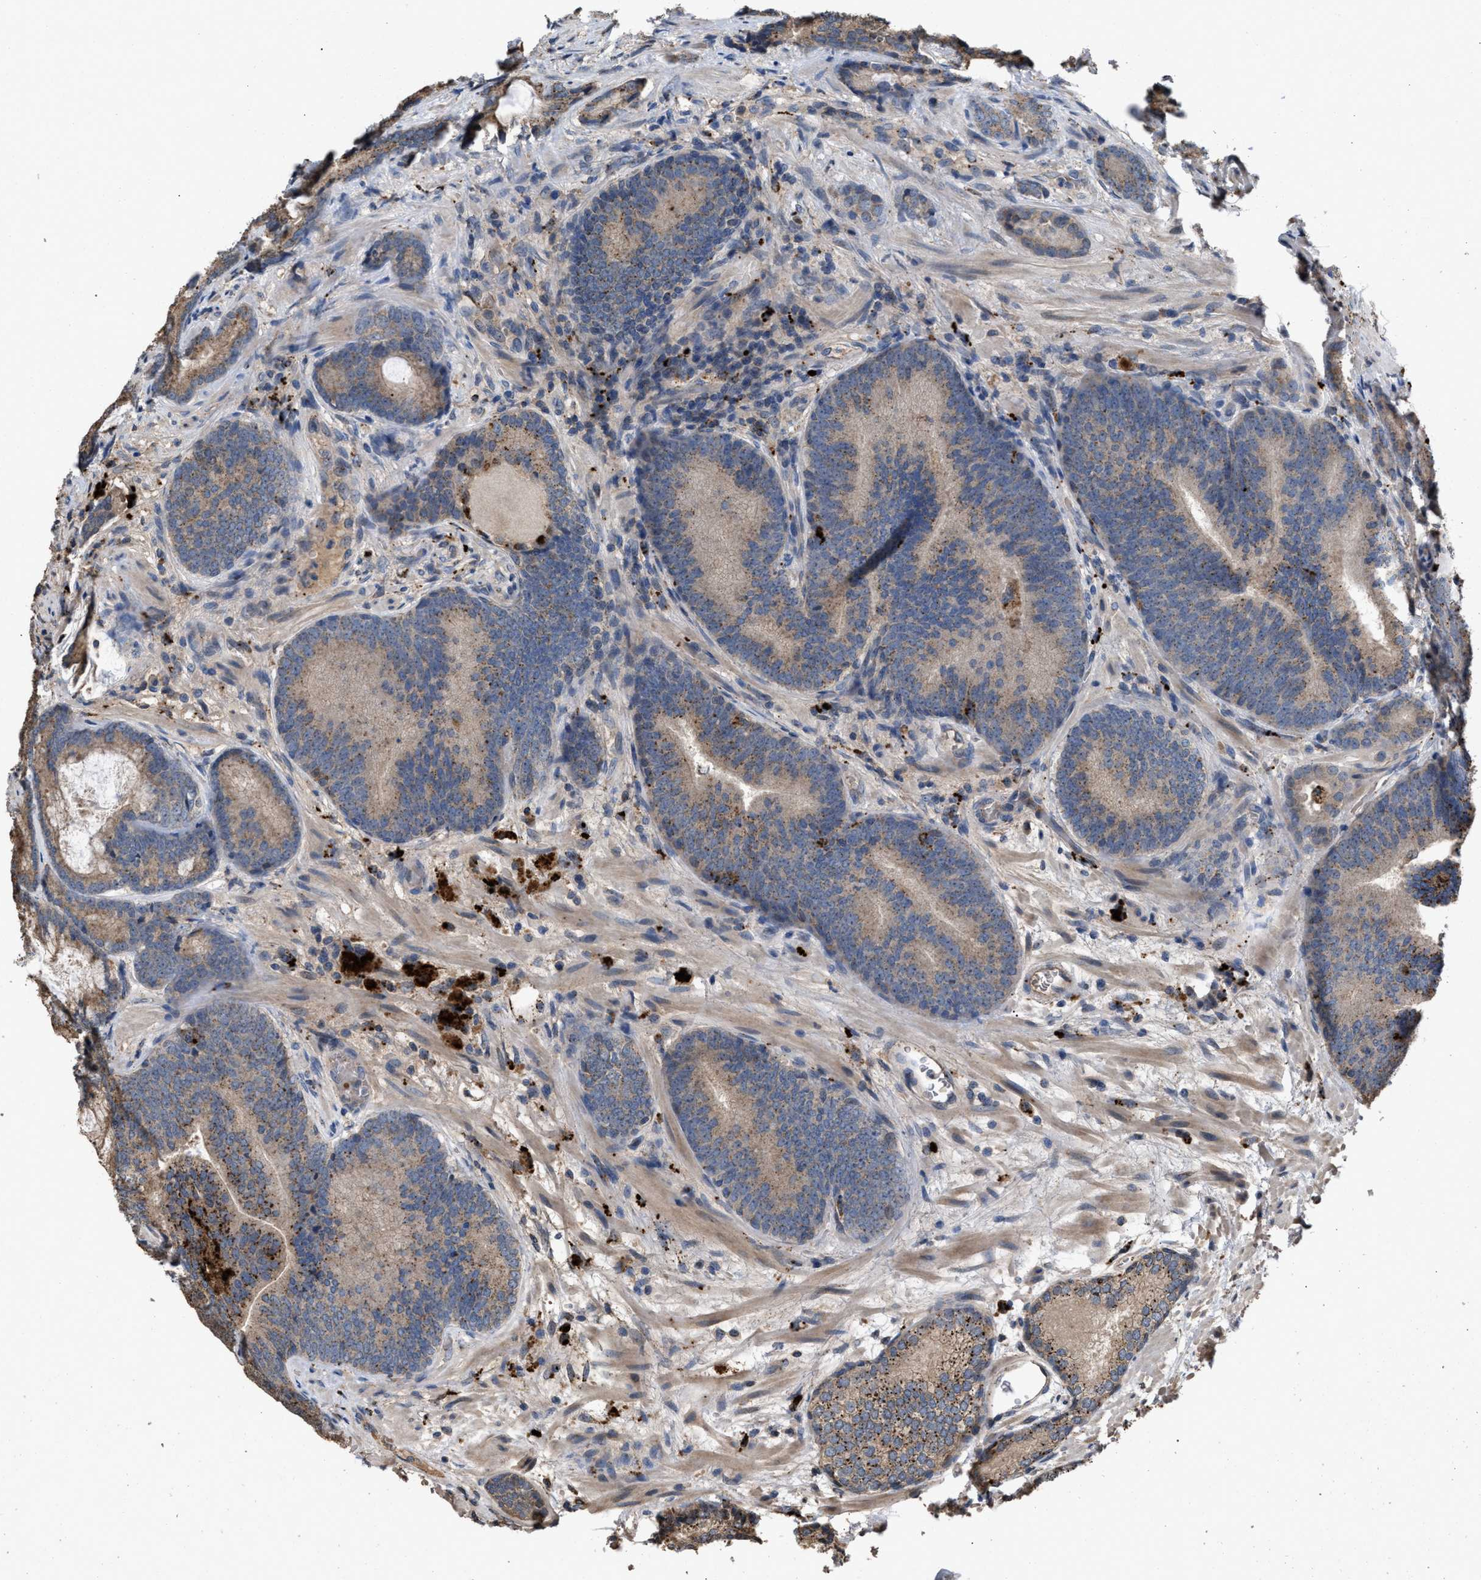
{"staining": {"intensity": "weak", "quantity": ">75%", "location": "cytoplasmic/membranous"}, "tissue": "prostate cancer", "cell_type": "Tumor cells", "image_type": "cancer", "snomed": [{"axis": "morphology", "description": "Adenocarcinoma, High grade"}, {"axis": "topography", "description": "Prostate"}], "caption": "Immunohistochemistry (IHC) of prostate cancer (adenocarcinoma (high-grade)) exhibits low levels of weak cytoplasmic/membranous expression in about >75% of tumor cells.", "gene": "ELMO3", "patient": {"sex": "male", "age": 55}}